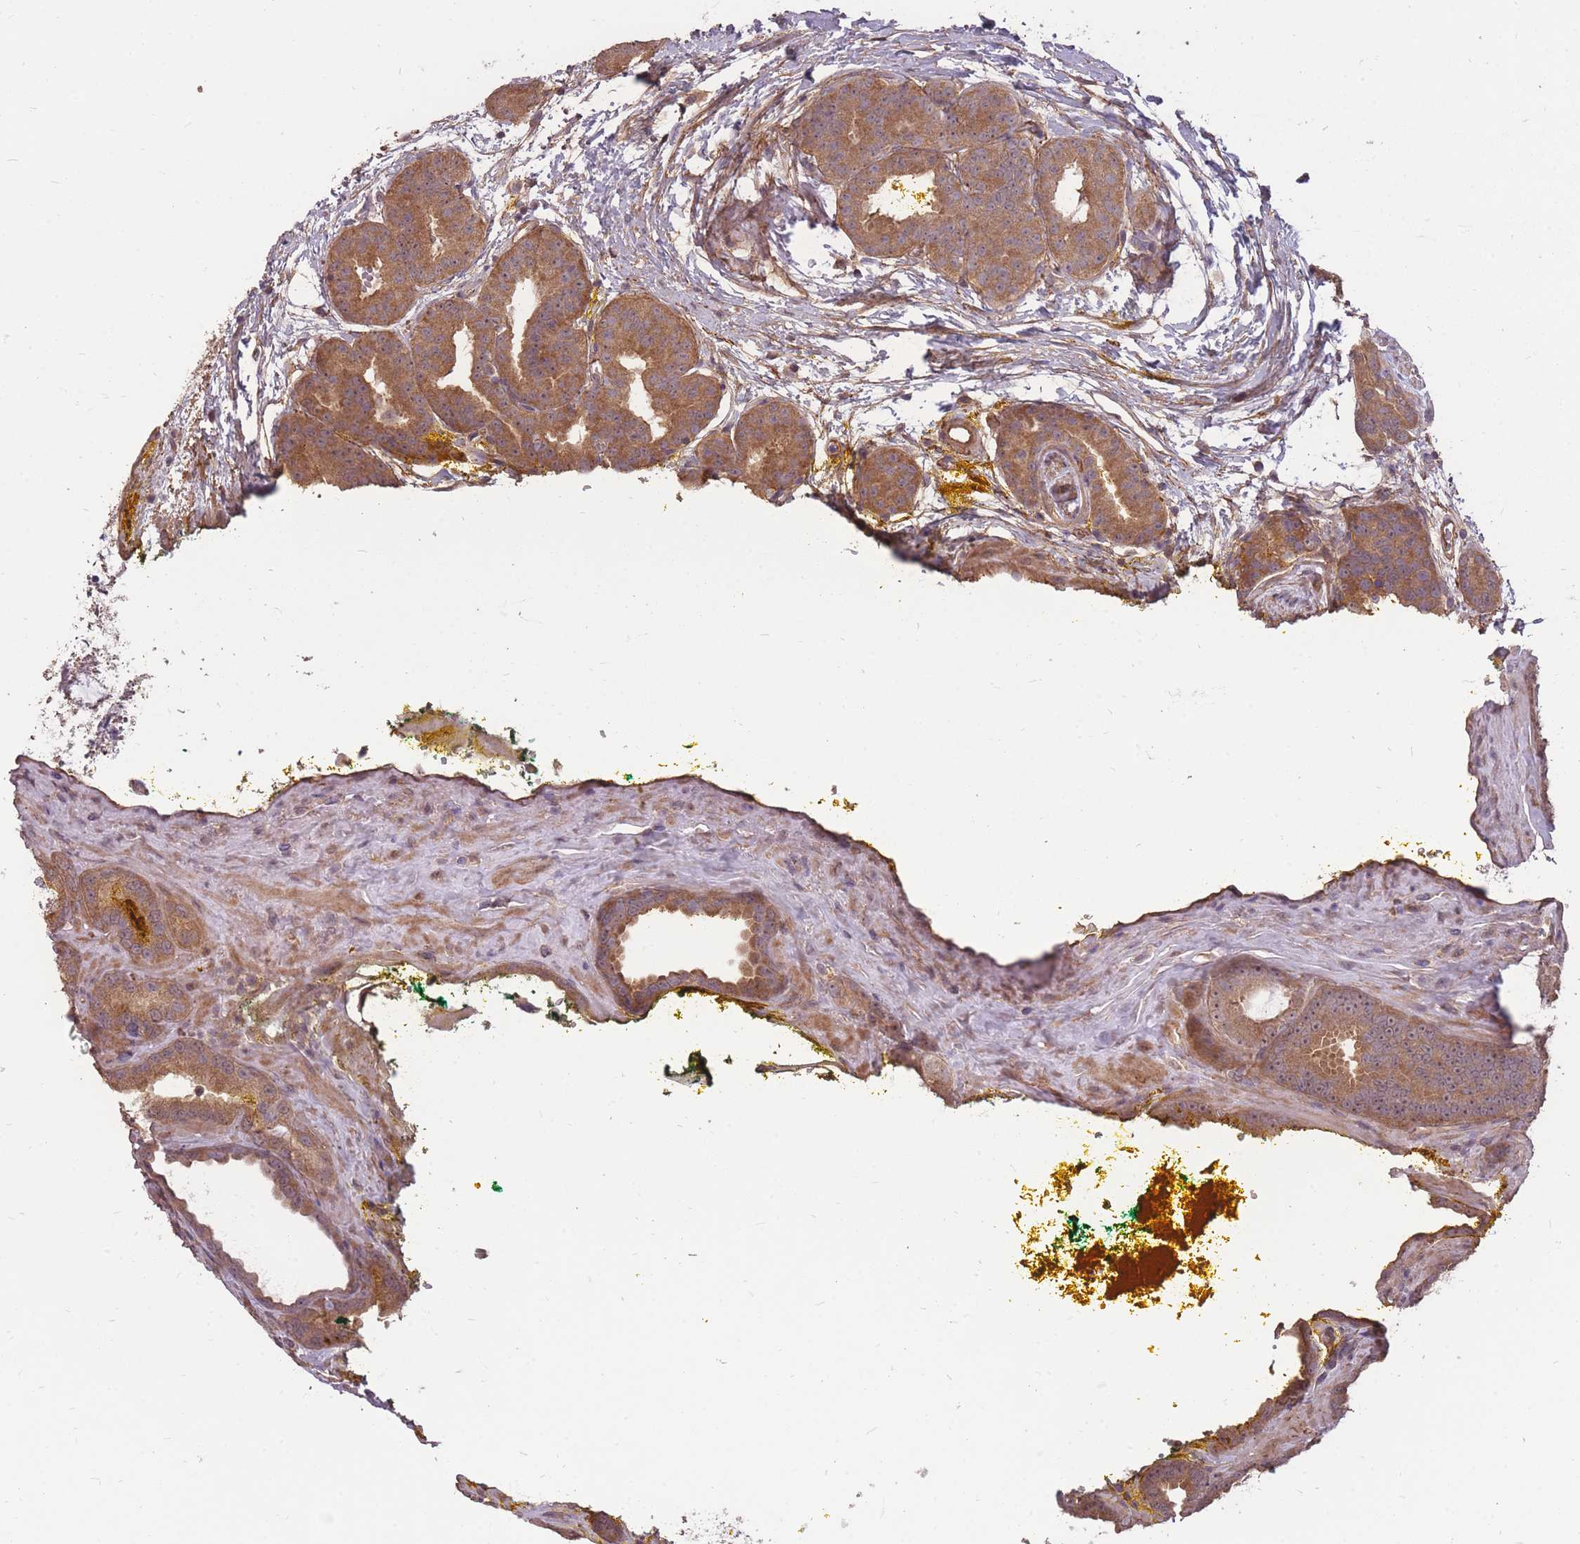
{"staining": {"intensity": "moderate", "quantity": ">75%", "location": "cytoplasmic/membranous"}, "tissue": "prostate cancer", "cell_type": "Tumor cells", "image_type": "cancer", "snomed": [{"axis": "morphology", "description": "Adenocarcinoma, High grade"}, {"axis": "topography", "description": "Prostate"}], "caption": "Immunohistochemistry (IHC) photomicrograph of human prostate adenocarcinoma (high-grade) stained for a protein (brown), which exhibits medium levels of moderate cytoplasmic/membranous positivity in approximately >75% of tumor cells.", "gene": "DYNC1LI2", "patient": {"sex": "male", "age": 72}}